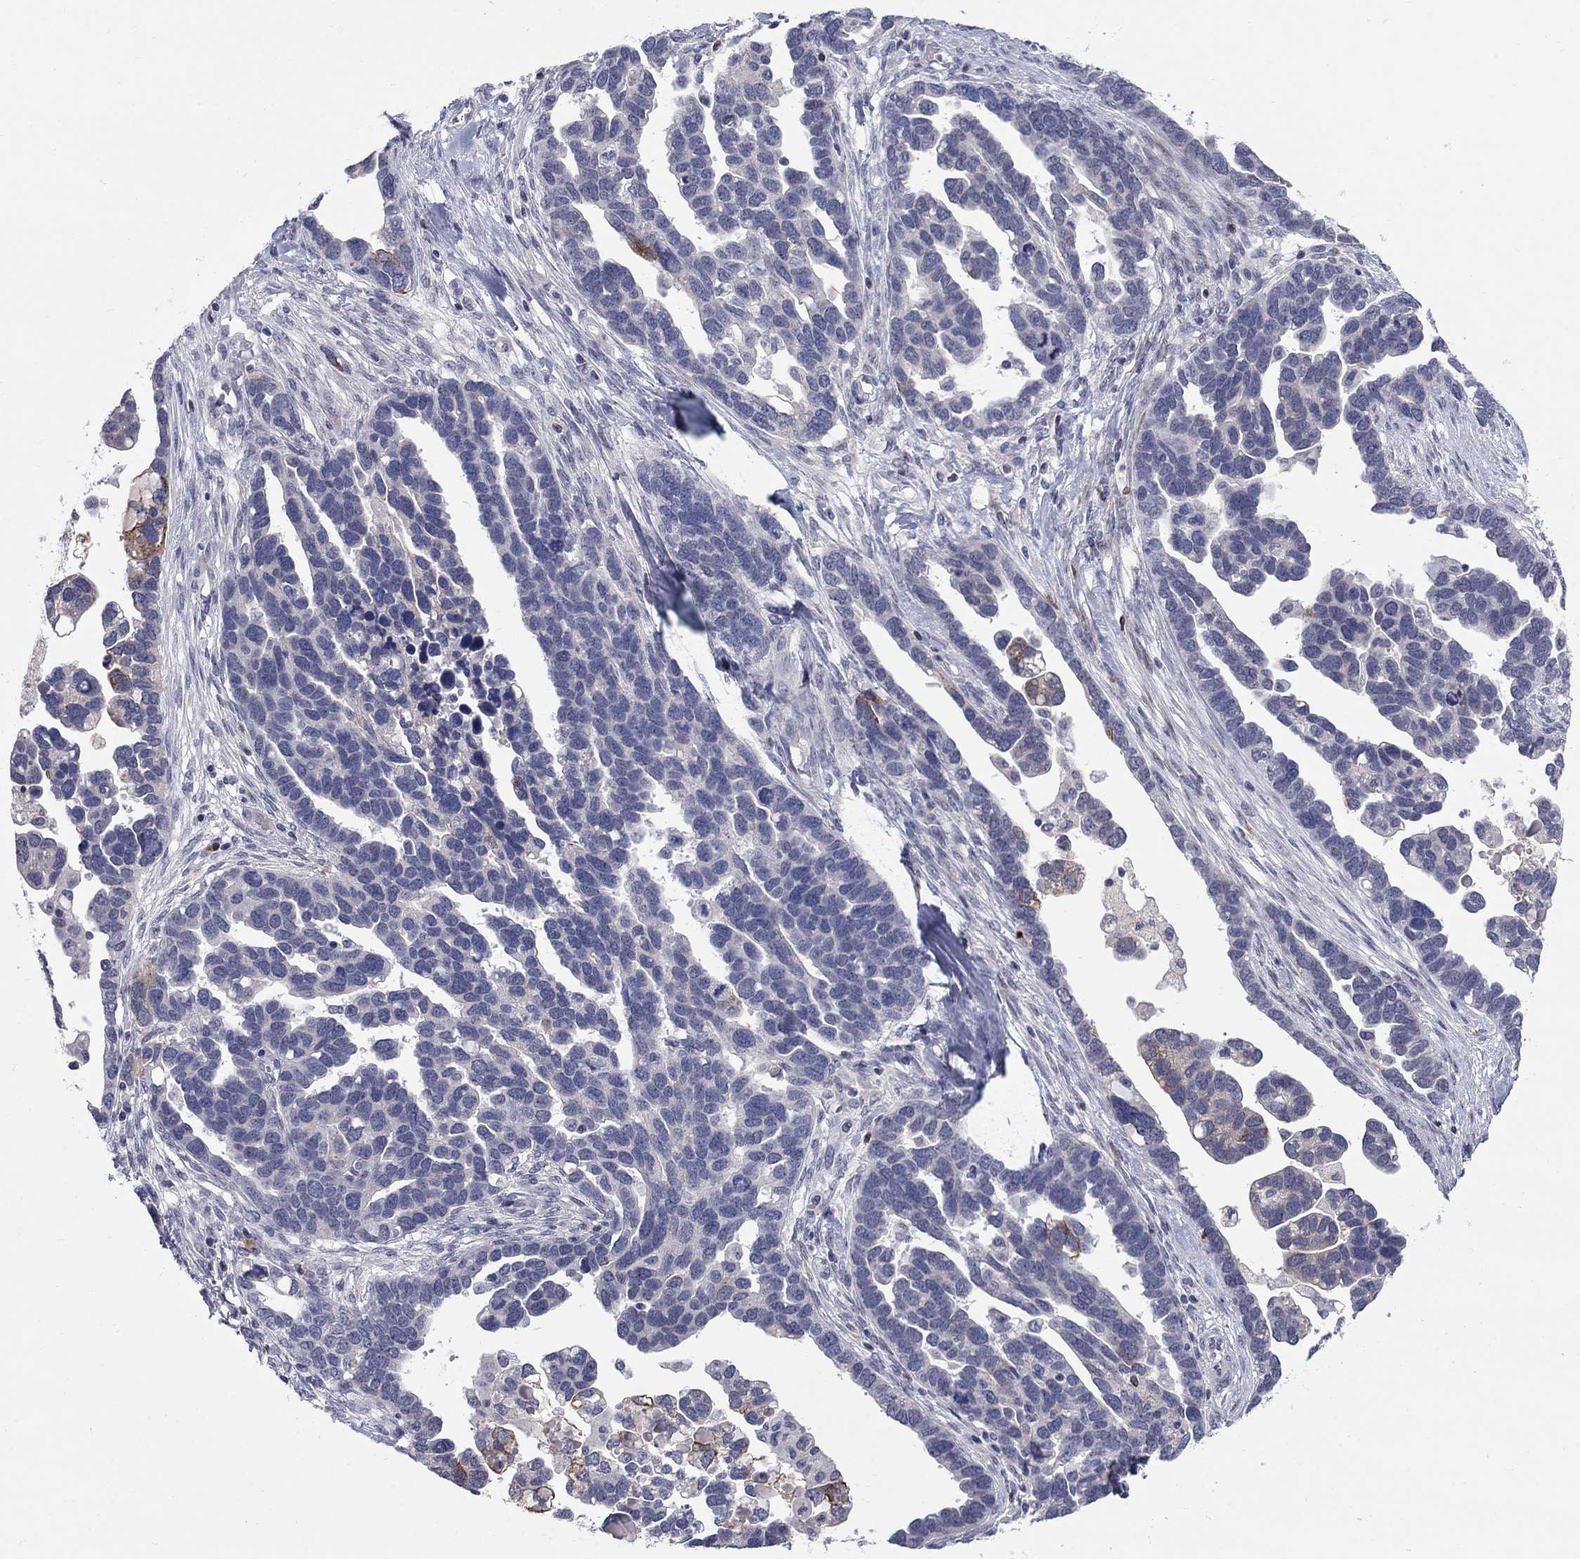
{"staining": {"intensity": "negative", "quantity": "none", "location": "none"}, "tissue": "ovarian cancer", "cell_type": "Tumor cells", "image_type": "cancer", "snomed": [{"axis": "morphology", "description": "Cystadenocarcinoma, serous, NOS"}, {"axis": "topography", "description": "Ovary"}], "caption": "This is an immunohistochemistry (IHC) micrograph of human serous cystadenocarcinoma (ovarian). There is no positivity in tumor cells.", "gene": "NTRK2", "patient": {"sex": "female", "age": 54}}